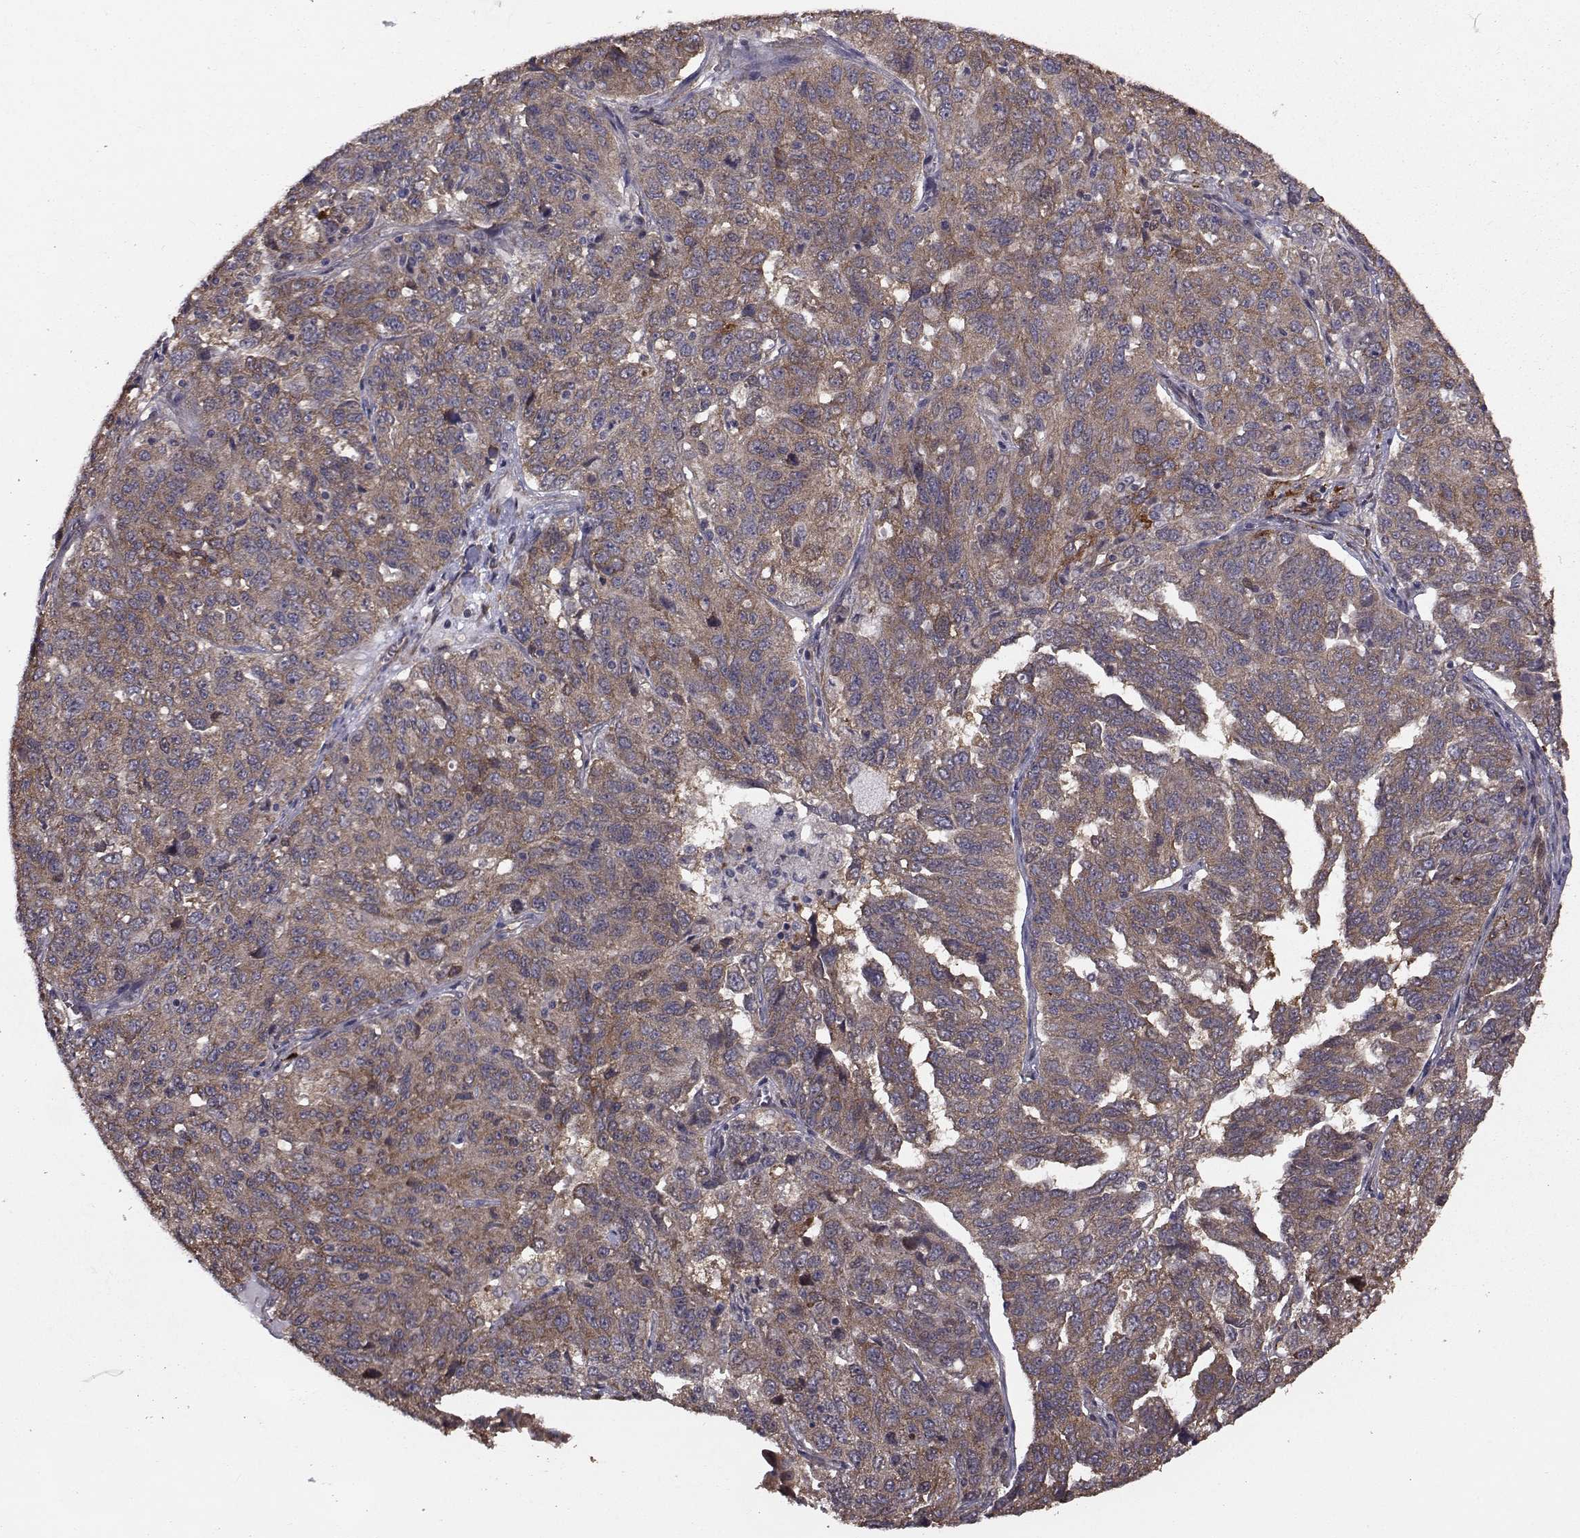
{"staining": {"intensity": "weak", "quantity": ">75%", "location": "cytoplasmic/membranous"}, "tissue": "ovarian cancer", "cell_type": "Tumor cells", "image_type": "cancer", "snomed": [{"axis": "morphology", "description": "Cystadenocarcinoma, serous, NOS"}, {"axis": "topography", "description": "Ovary"}], "caption": "IHC micrograph of neoplastic tissue: human ovarian cancer stained using immunohistochemistry (IHC) exhibits low levels of weak protein expression localized specifically in the cytoplasmic/membranous of tumor cells, appearing as a cytoplasmic/membranous brown color.", "gene": "TRIP10", "patient": {"sex": "female", "age": 71}}